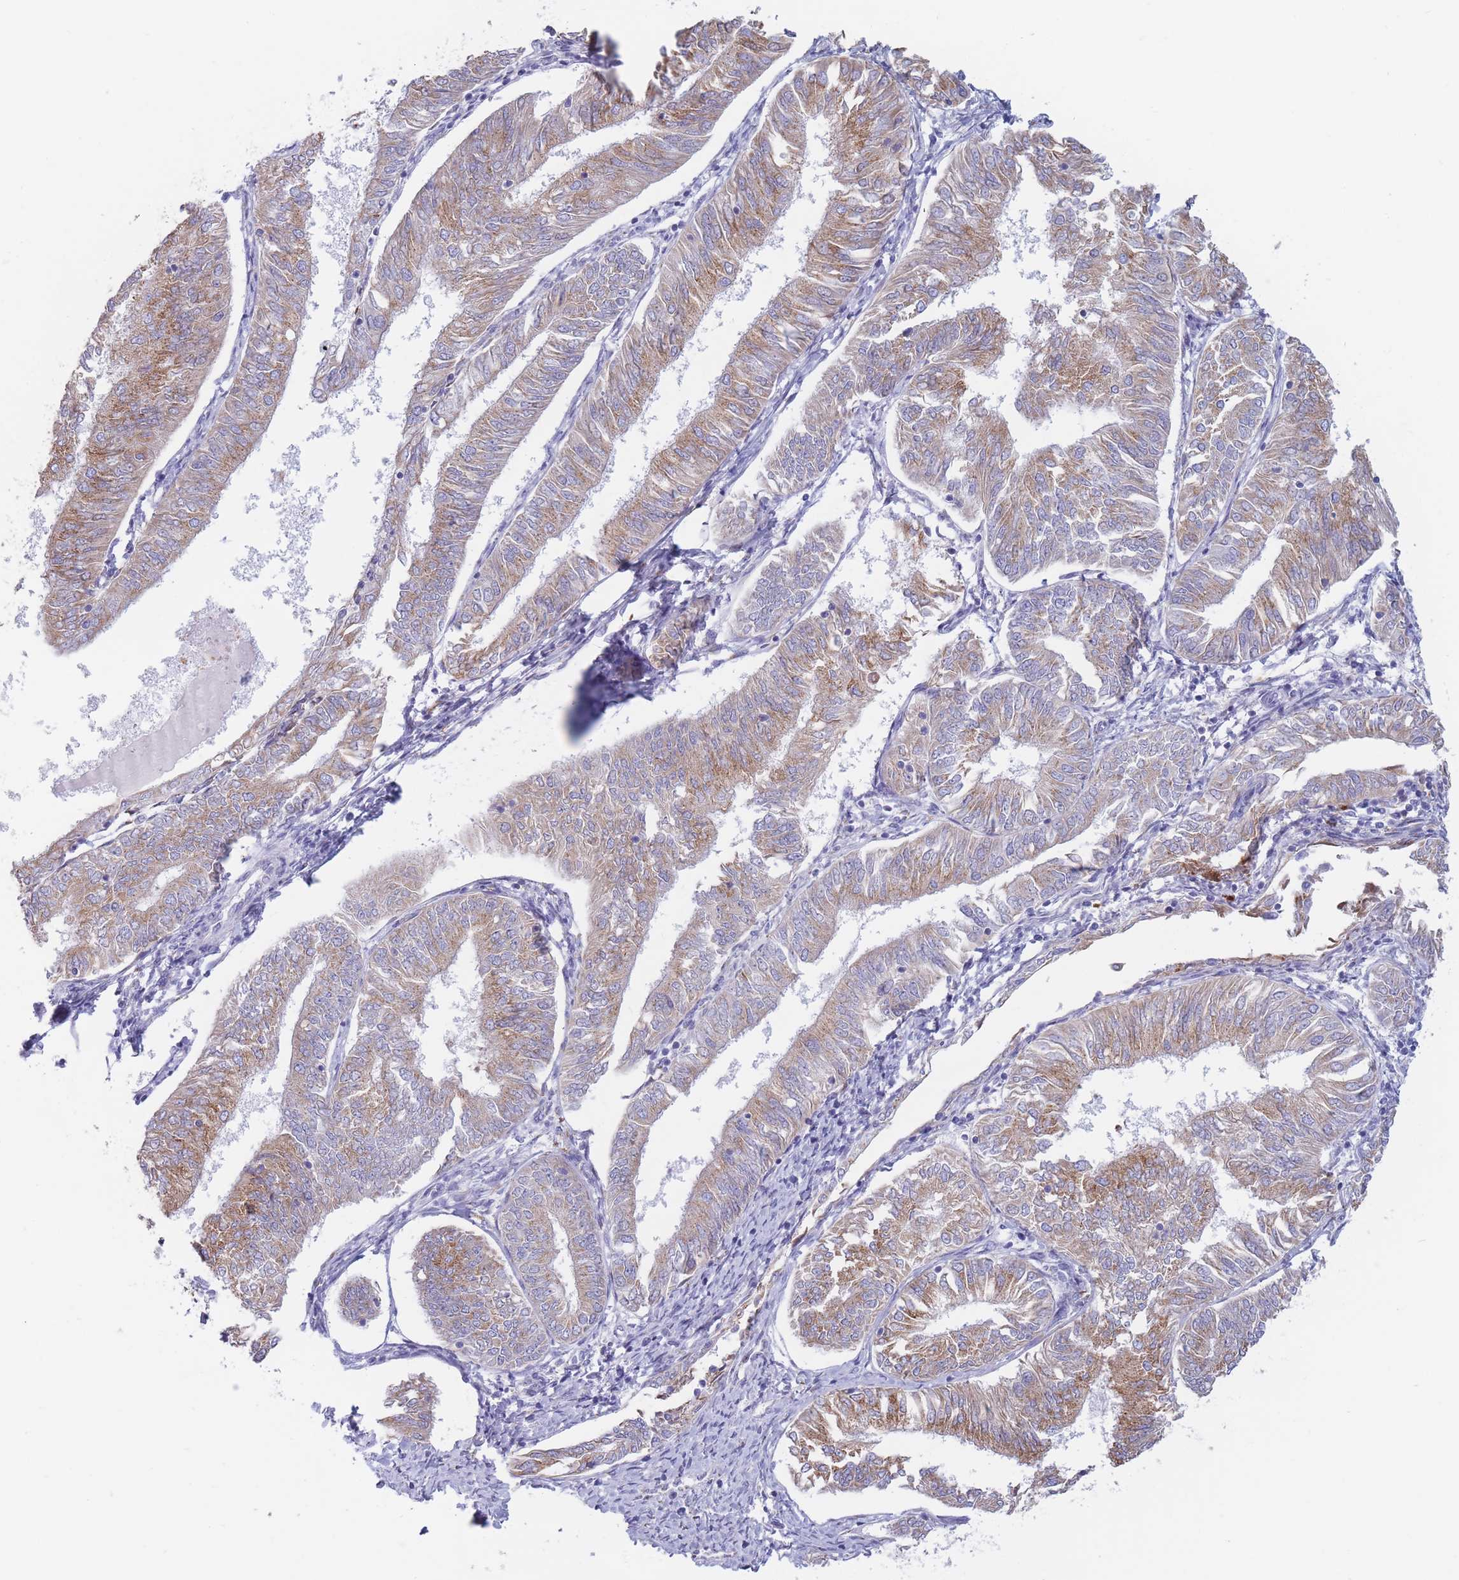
{"staining": {"intensity": "moderate", "quantity": ">75%", "location": "cytoplasmic/membranous"}, "tissue": "endometrial cancer", "cell_type": "Tumor cells", "image_type": "cancer", "snomed": [{"axis": "morphology", "description": "Adenocarcinoma, NOS"}, {"axis": "topography", "description": "Endometrium"}], "caption": "Adenocarcinoma (endometrial) stained with immunohistochemistry demonstrates moderate cytoplasmic/membranous expression in about >75% of tumor cells.", "gene": "MRPL30", "patient": {"sex": "female", "age": 58}}